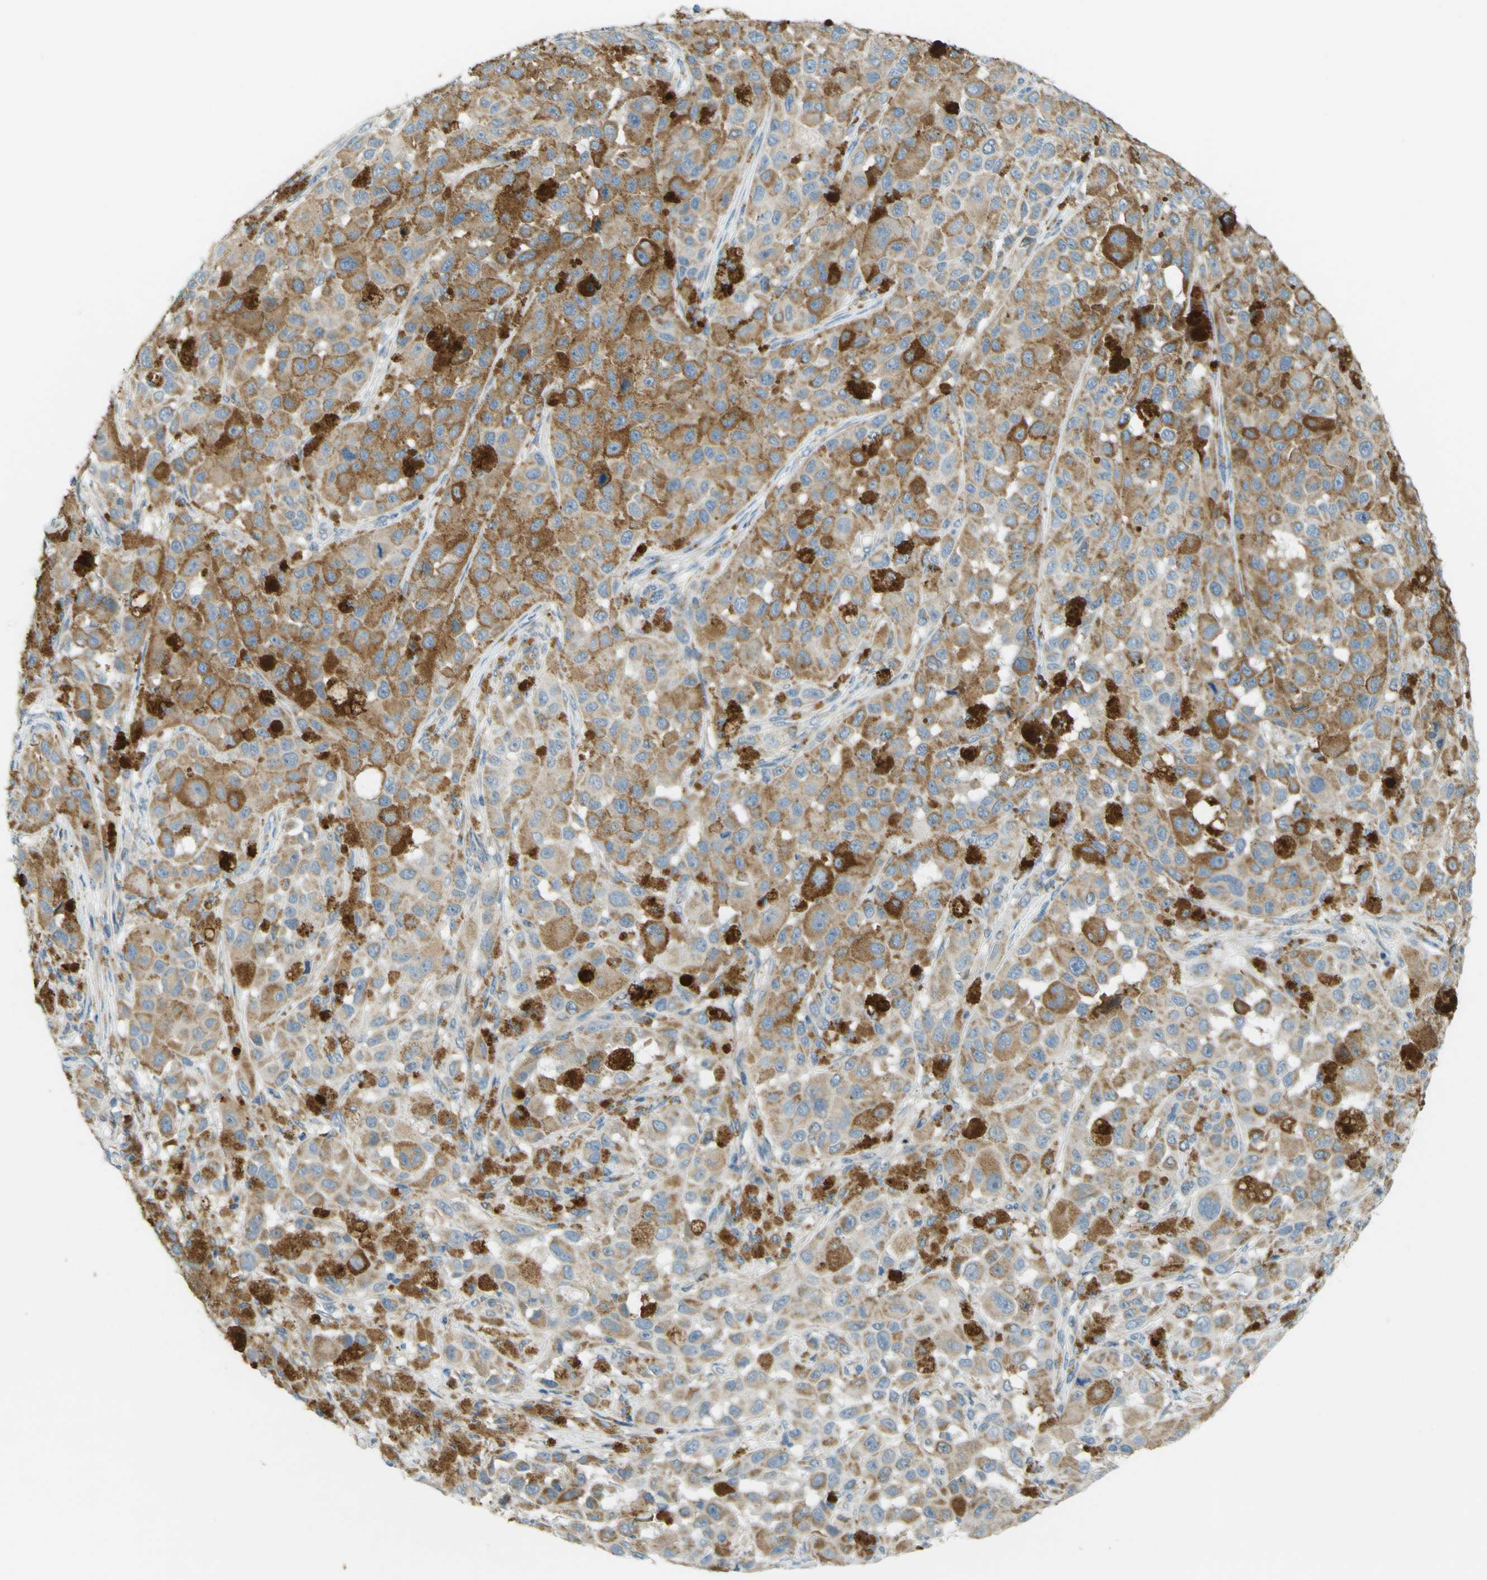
{"staining": {"intensity": "moderate", "quantity": ">75%", "location": "cytoplasmic/membranous"}, "tissue": "melanoma", "cell_type": "Tumor cells", "image_type": "cancer", "snomed": [{"axis": "morphology", "description": "Malignant melanoma, NOS"}, {"axis": "topography", "description": "Skin"}], "caption": "Malignant melanoma stained with DAB (3,3'-diaminobenzidine) immunohistochemistry displays medium levels of moderate cytoplasmic/membranous expression in approximately >75% of tumor cells.", "gene": "FKTN", "patient": {"sex": "male", "age": 96}}